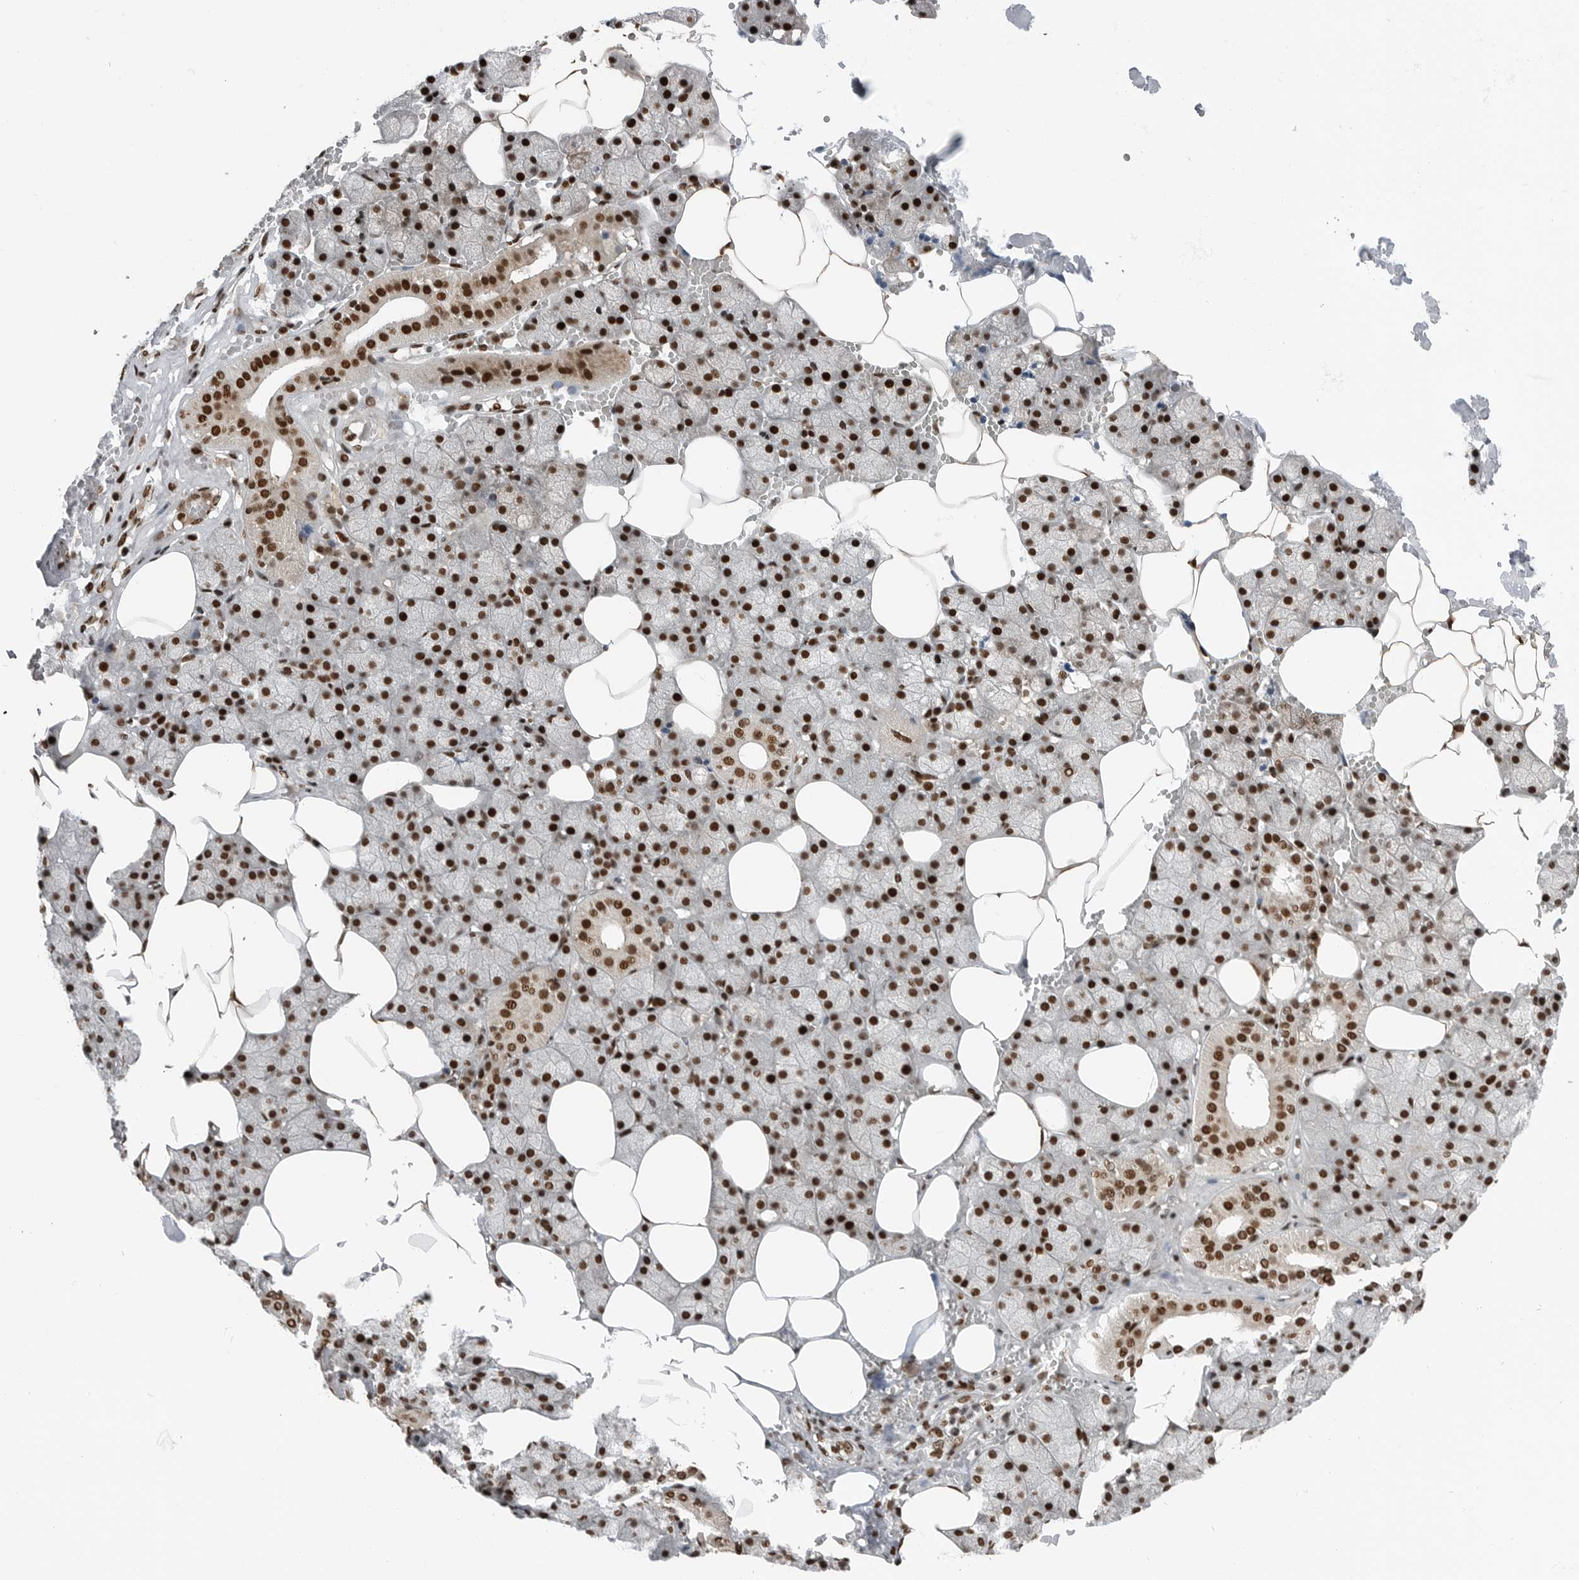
{"staining": {"intensity": "strong", "quantity": ">75%", "location": "nuclear"}, "tissue": "salivary gland", "cell_type": "Glandular cells", "image_type": "normal", "snomed": [{"axis": "morphology", "description": "Normal tissue, NOS"}, {"axis": "topography", "description": "Salivary gland"}], "caption": "A brown stain highlights strong nuclear expression of a protein in glandular cells of benign salivary gland.", "gene": "BLZF1", "patient": {"sex": "male", "age": 62}}